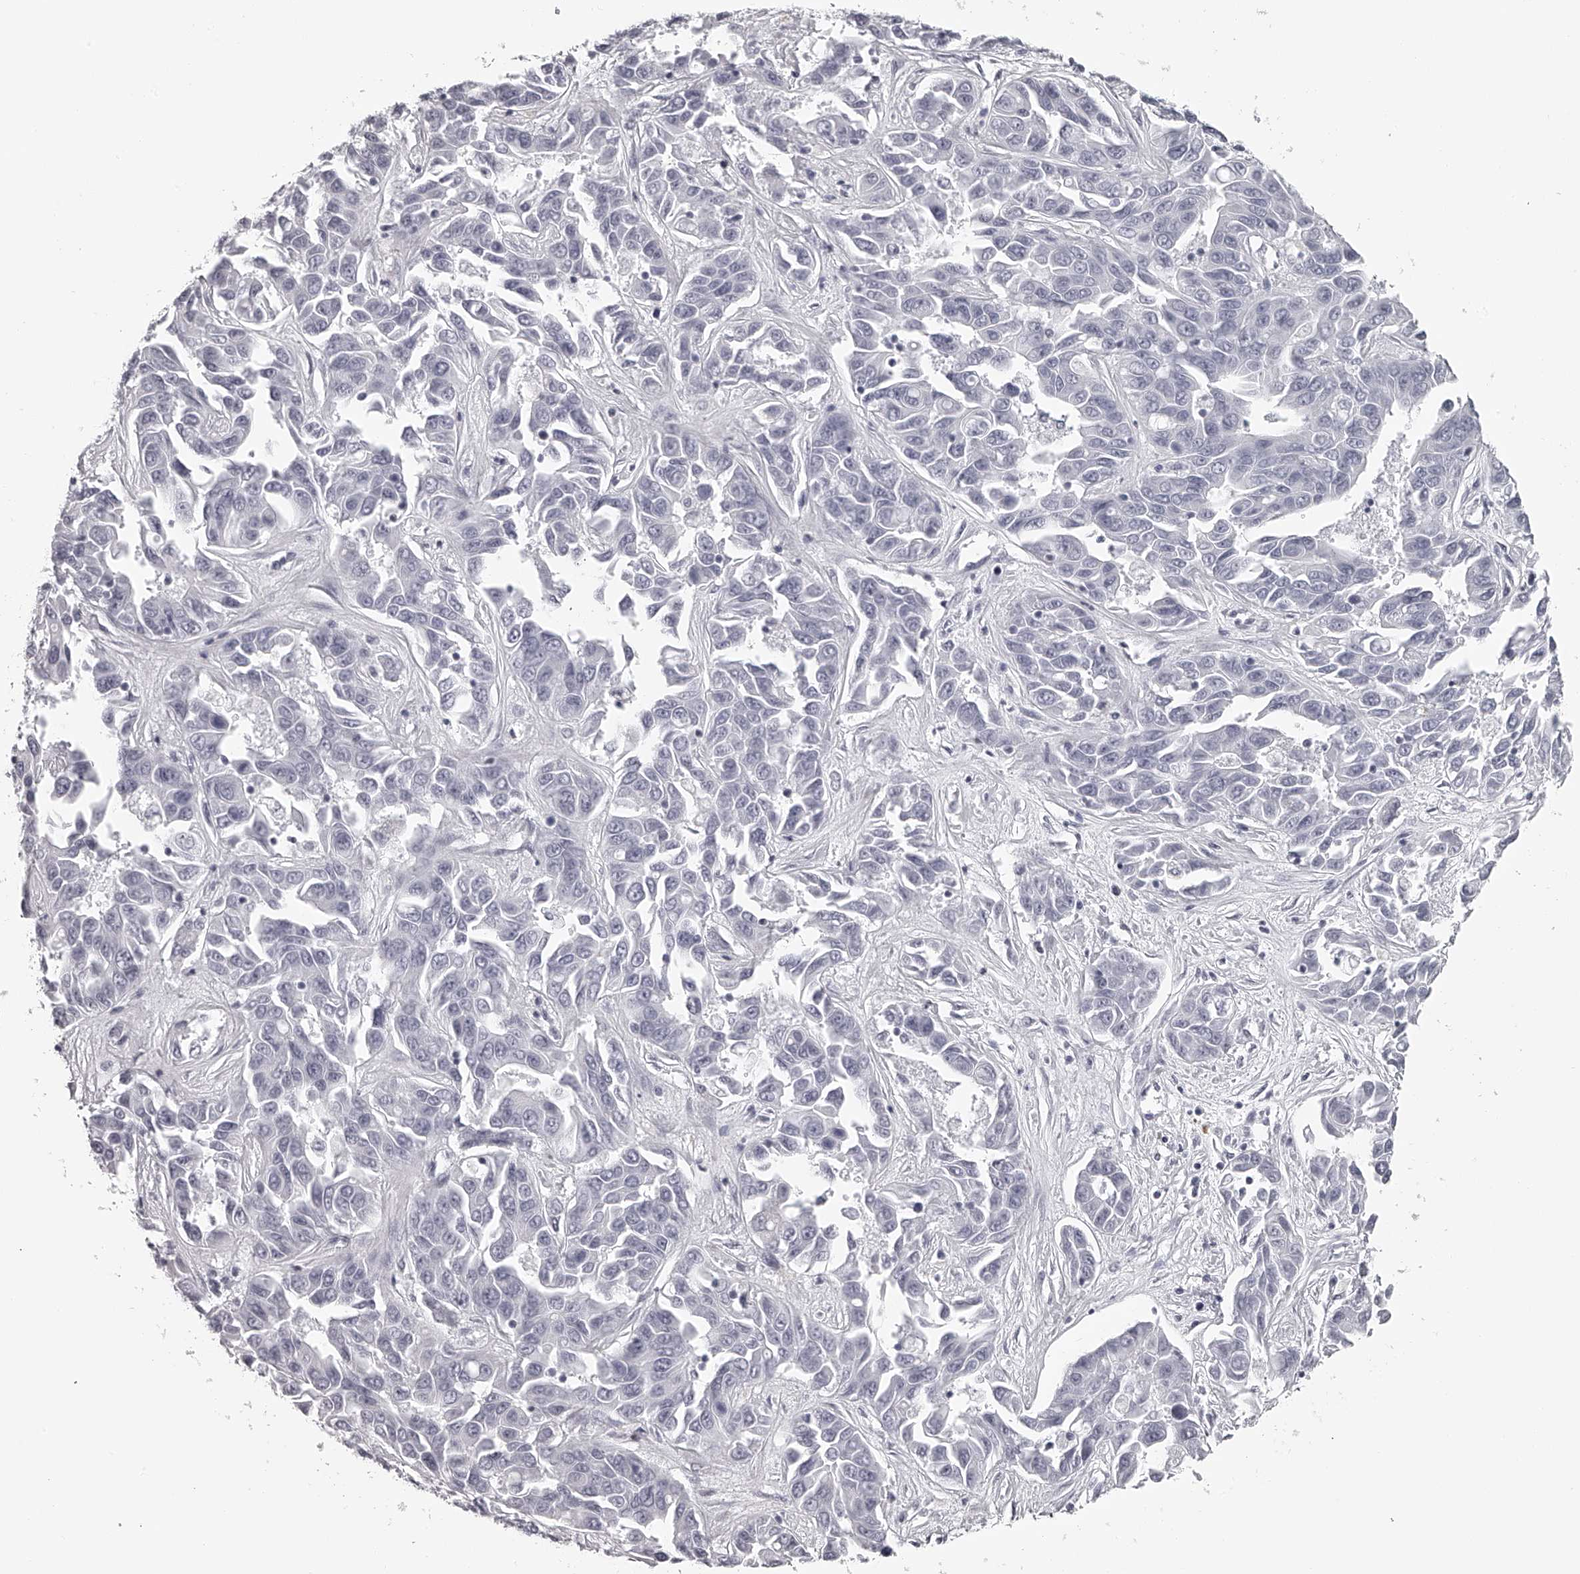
{"staining": {"intensity": "negative", "quantity": "none", "location": "none"}, "tissue": "liver cancer", "cell_type": "Tumor cells", "image_type": "cancer", "snomed": [{"axis": "morphology", "description": "Cholangiocarcinoma"}, {"axis": "topography", "description": "Liver"}], "caption": "Liver cholangiocarcinoma stained for a protein using immunohistochemistry (IHC) reveals no expression tumor cells.", "gene": "SEC11C", "patient": {"sex": "female", "age": 52}}